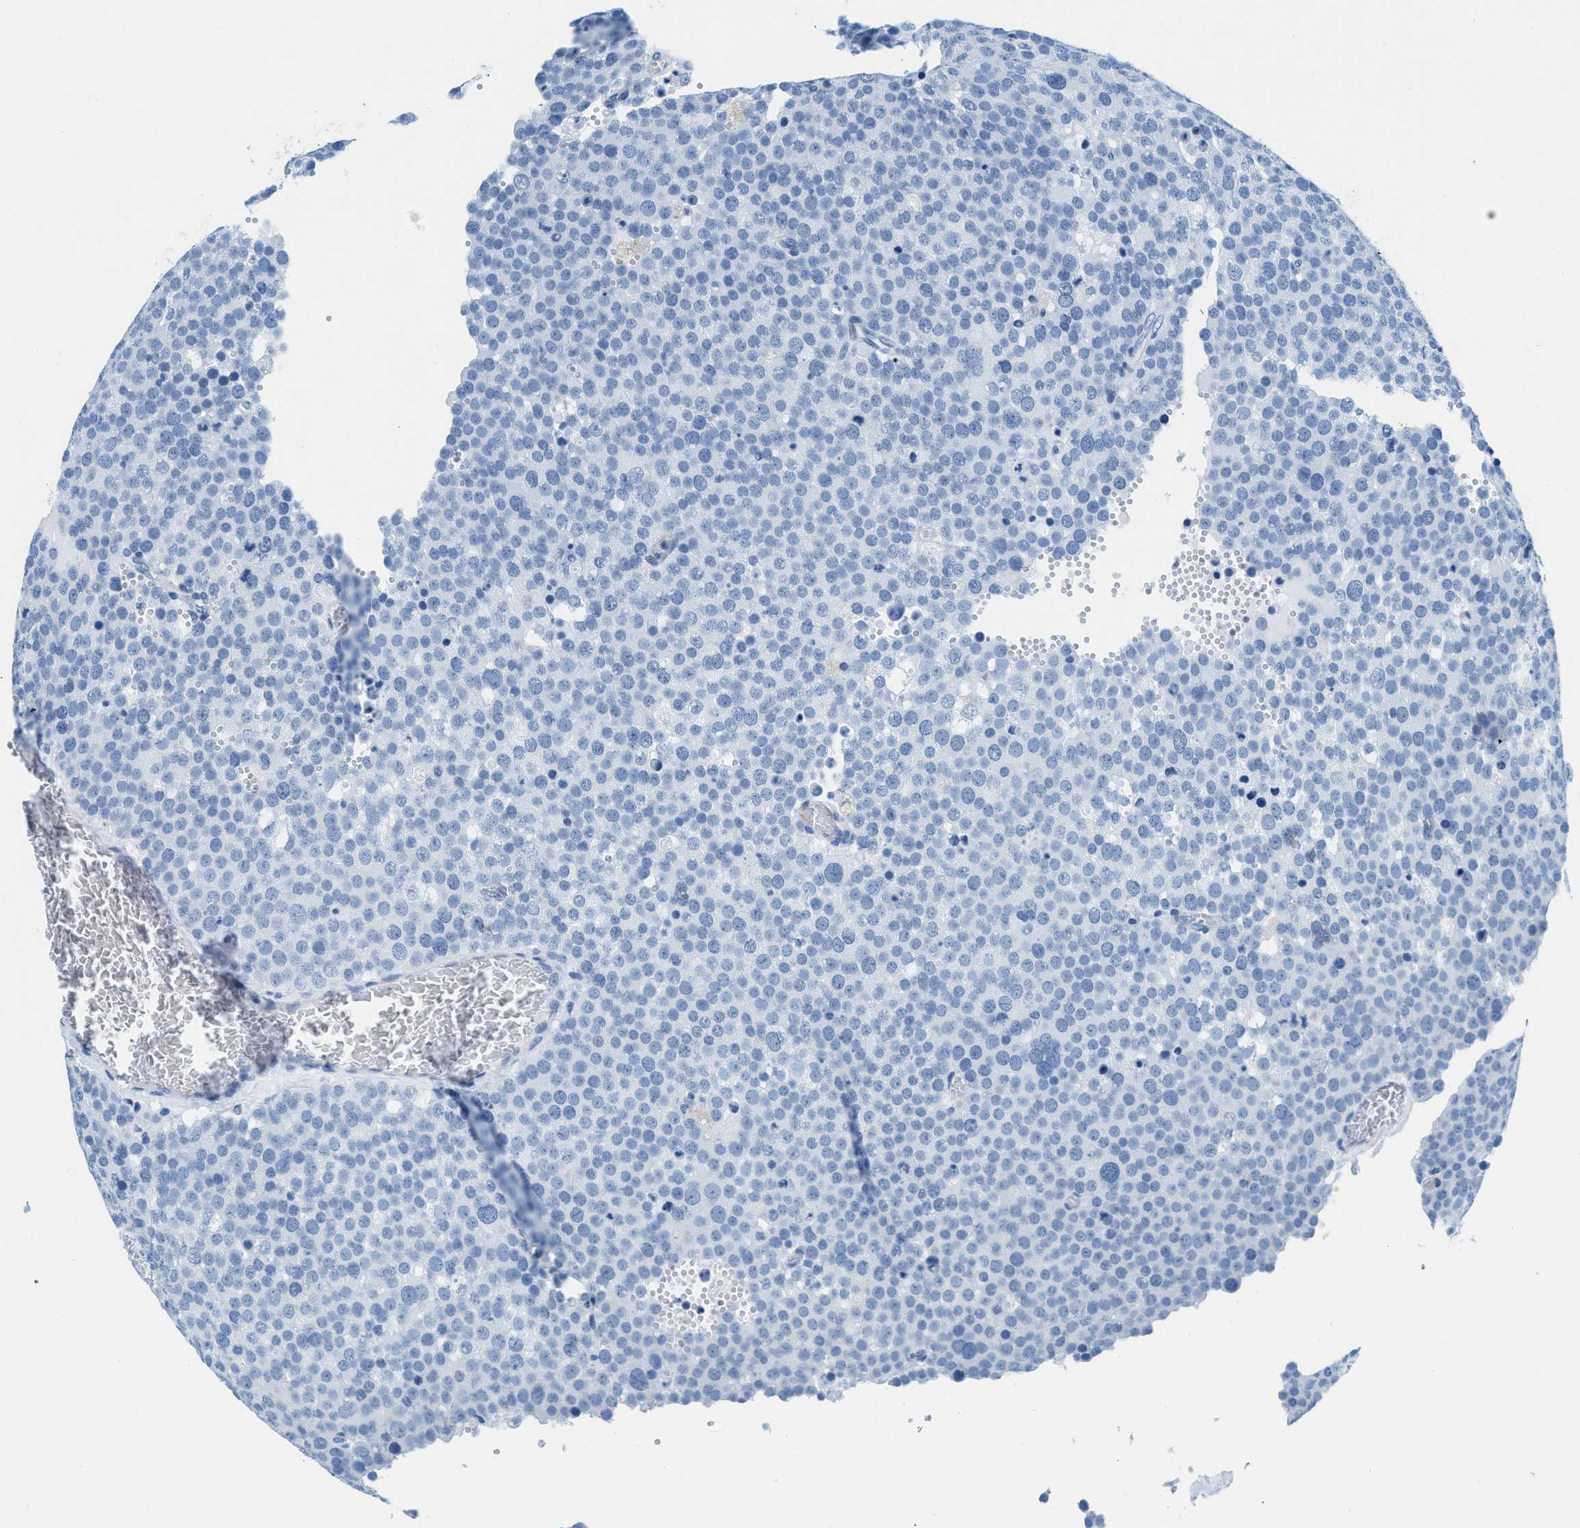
{"staining": {"intensity": "negative", "quantity": "none", "location": "none"}, "tissue": "testis cancer", "cell_type": "Tumor cells", "image_type": "cancer", "snomed": [{"axis": "morphology", "description": "Normal tissue, NOS"}, {"axis": "morphology", "description": "Seminoma, NOS"}, {"axis": "topography", "description": "Testis"}], "caption": "High magnification brightfield microscopy of testis cancer stained with DAB (3,3'-diaminobenzidine) (brown) and counterstained with hematoxylin (blue): tumor cells show no significant expression.", "gene": "TPSAB1", "patient": {"sex": "male", "age": 71}}